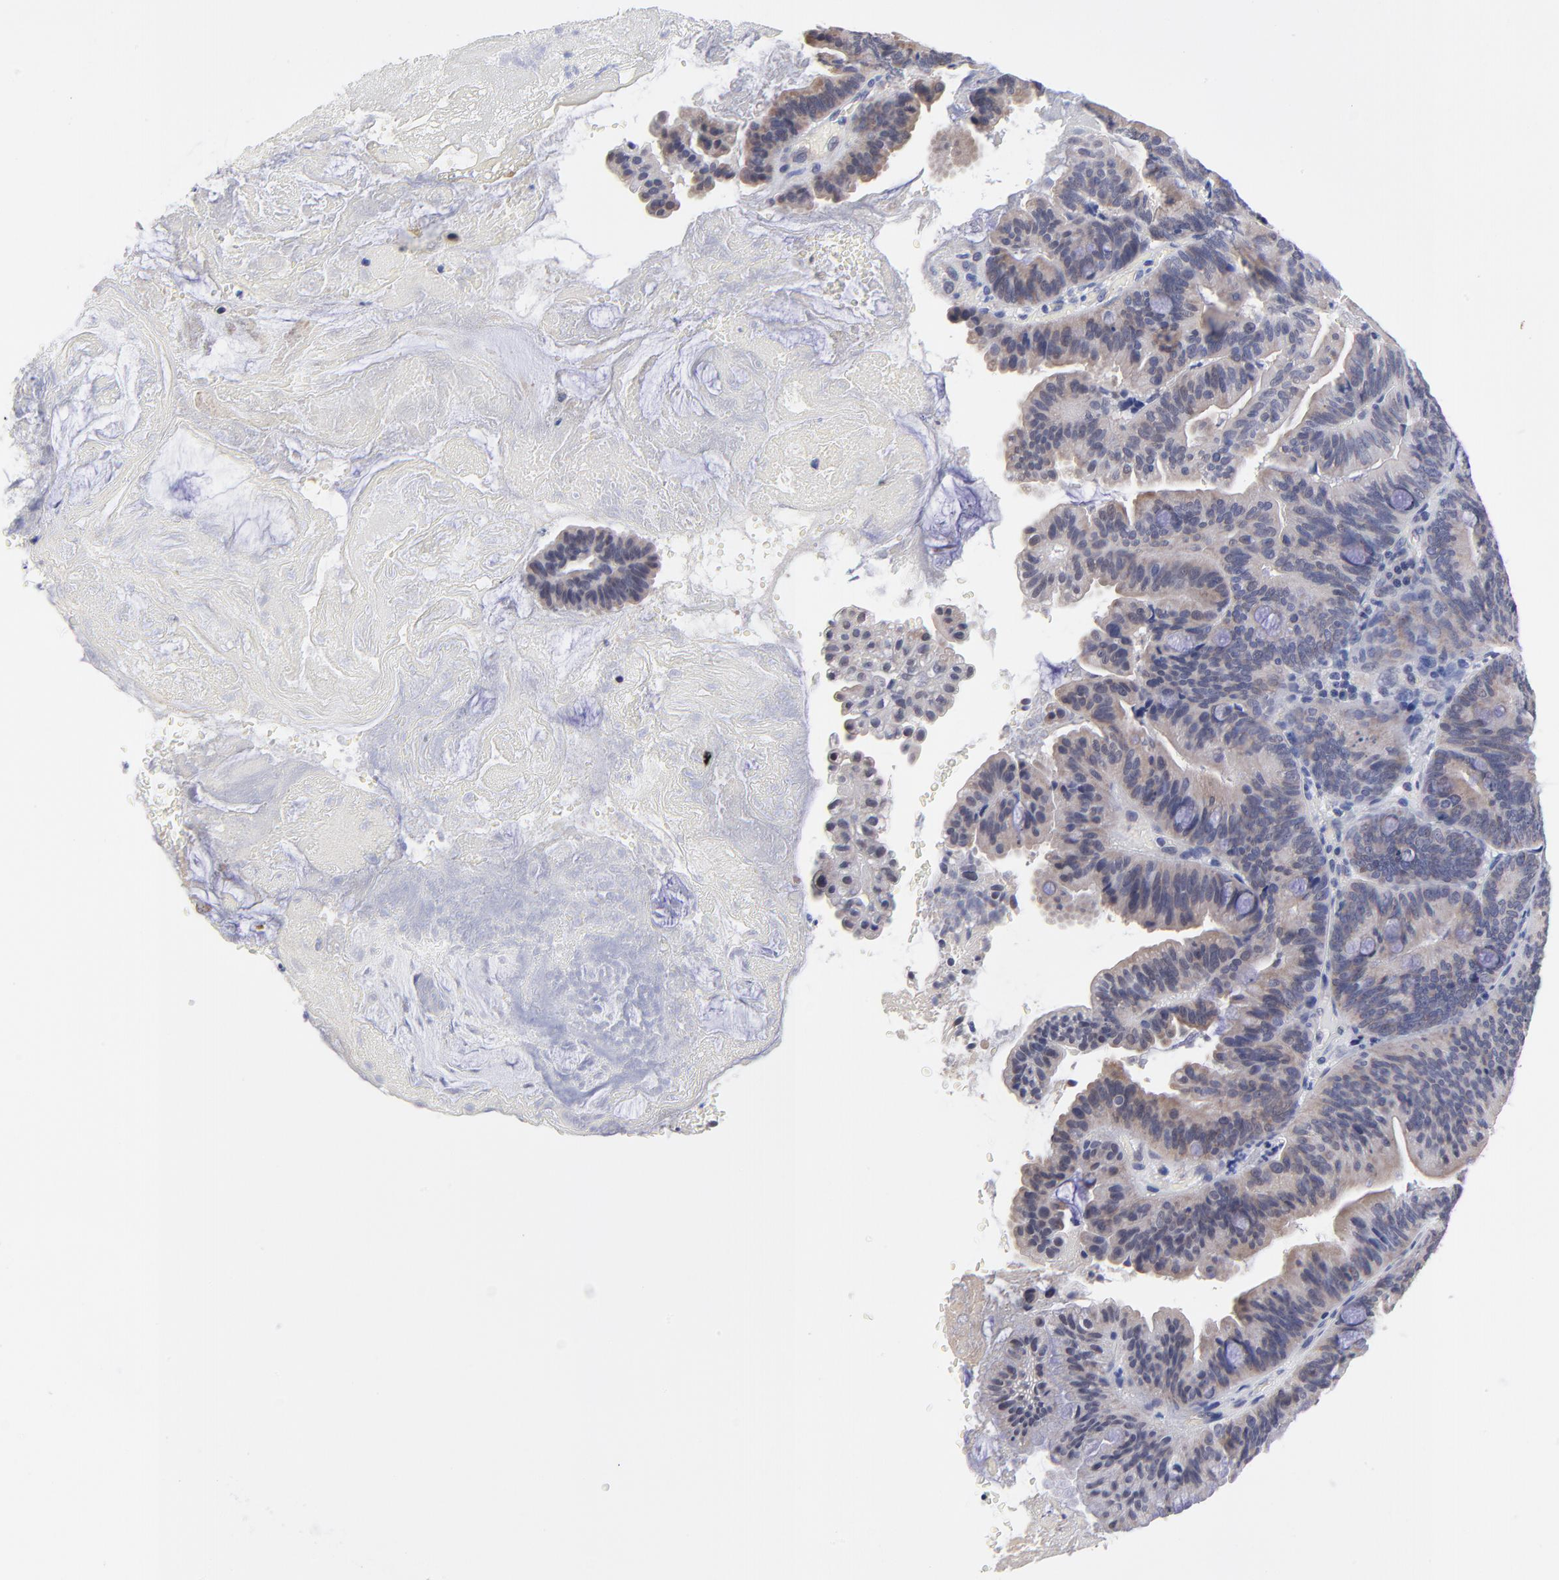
{"staining": {"intensity": "weak", "quantity": ">75%", "location": "cytoplasmic/membranous"}, "tissue": "pancreatic cancer", "cell_type": "Tumor cells", "image_type": "cancer", "snomed": [{"axis": "morphology", "description": "Adenocarcinoma, NOS"}, {"axis": "topography", "description": "Pancreas"}], "caption": "Human pancreatic cancer (adenocarcinoma) stained with a protein marker exhibits weak staining in tumor cells.", "gene": "FBXO8", "patient": {"sex": "male", "age": 82}}